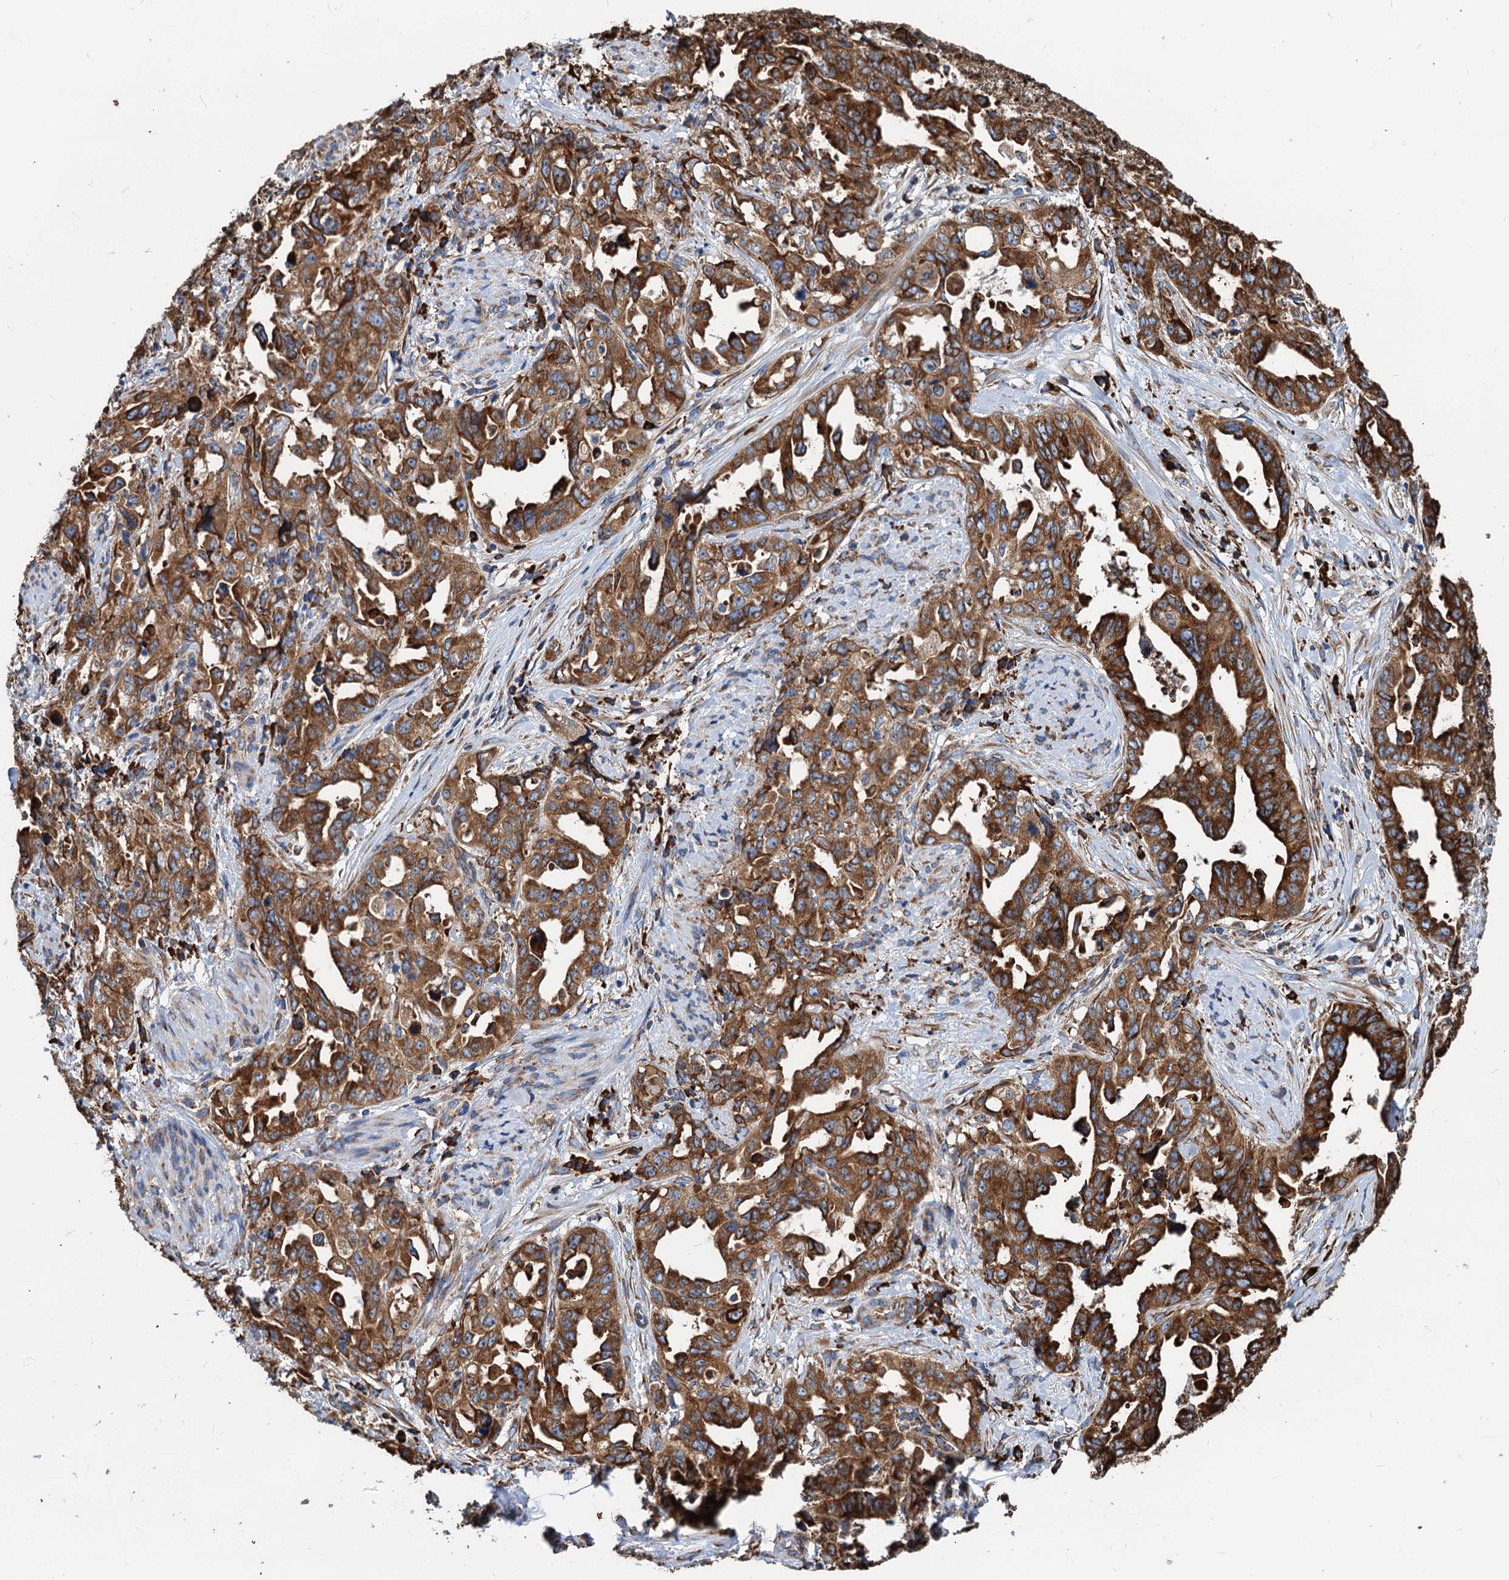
{"staining": {"intensity": "strong", "quantity": ">75%", "location": "cytoplasmic/membranous"}, "tissue": "endometrial cancer", "cell_type": "Tumor cells", "image_type": "cancer", "snomed": [{"axis": "morphology", "description": "Adenocarcinoma, NOS"}, {"axis": "topography", "description": "Endometrium"}], "caption": "Strong cytoplasmic/membranous staining is present in about >75% of tumor cells in adenocarcinoma (endometrial).", "gene": "HSPA5", "patient": {"sex": "female", "age": 65}}